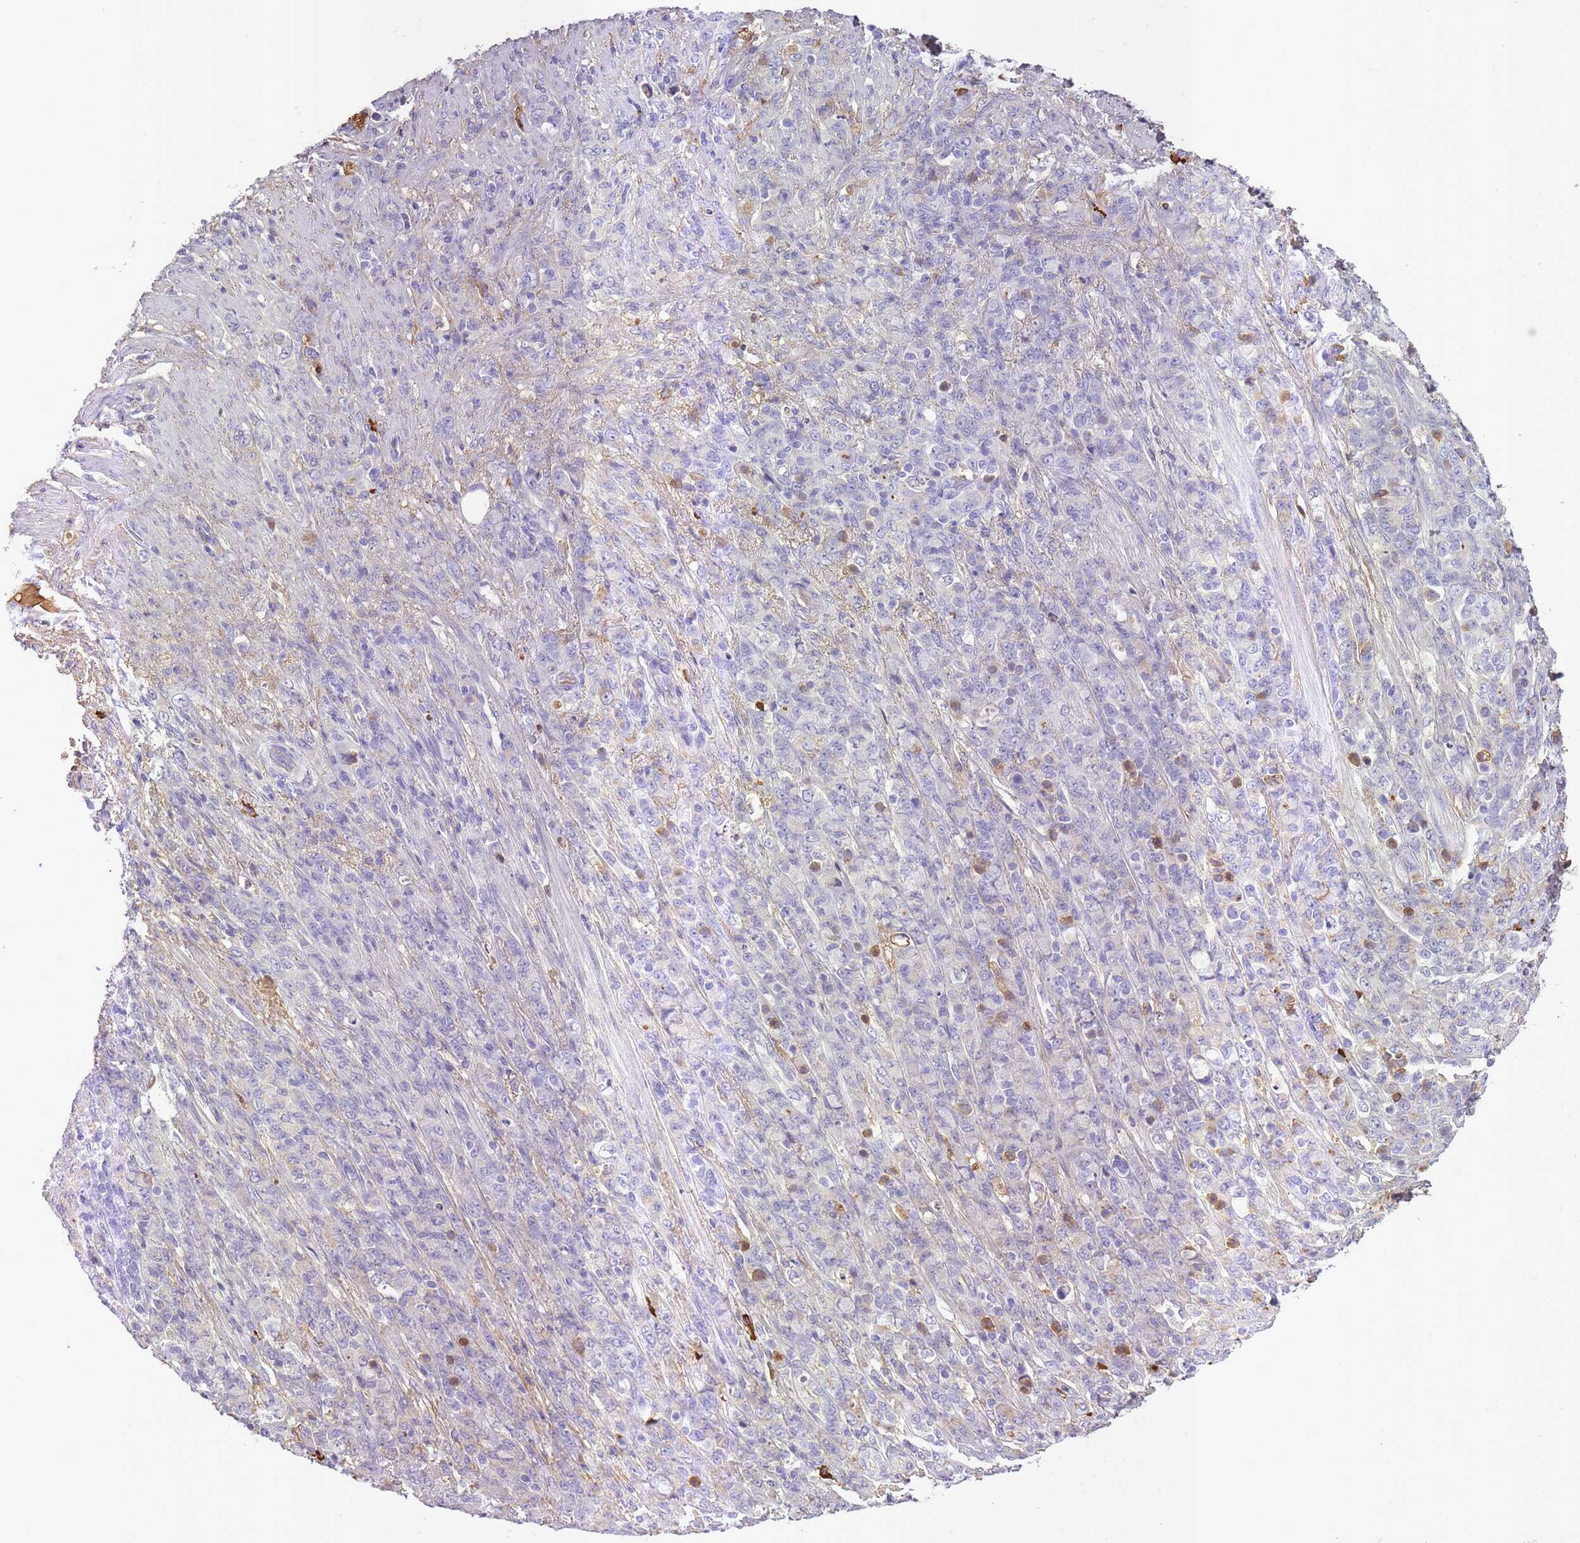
{"staining": {"intensity": "negative", "quantity": "none", "location": "none"}, "tissue": "stomach cancer", "cell_type": "Tumor cells", "image_type": "cancer", "snomed": [{"axis": "morphology", "description": "Adenocarcinoma, NOS"}, {"axis": "topography", "description": "Stomach"}], "caption": "Tumor cells show no significant expression in stomach adenocarcinoma. (Brightfield microscopy of DAB immunohistochemistry at high magnification).", "gene": "IGKV1D-42", "patient": {"sex": "female", "age": 79}}